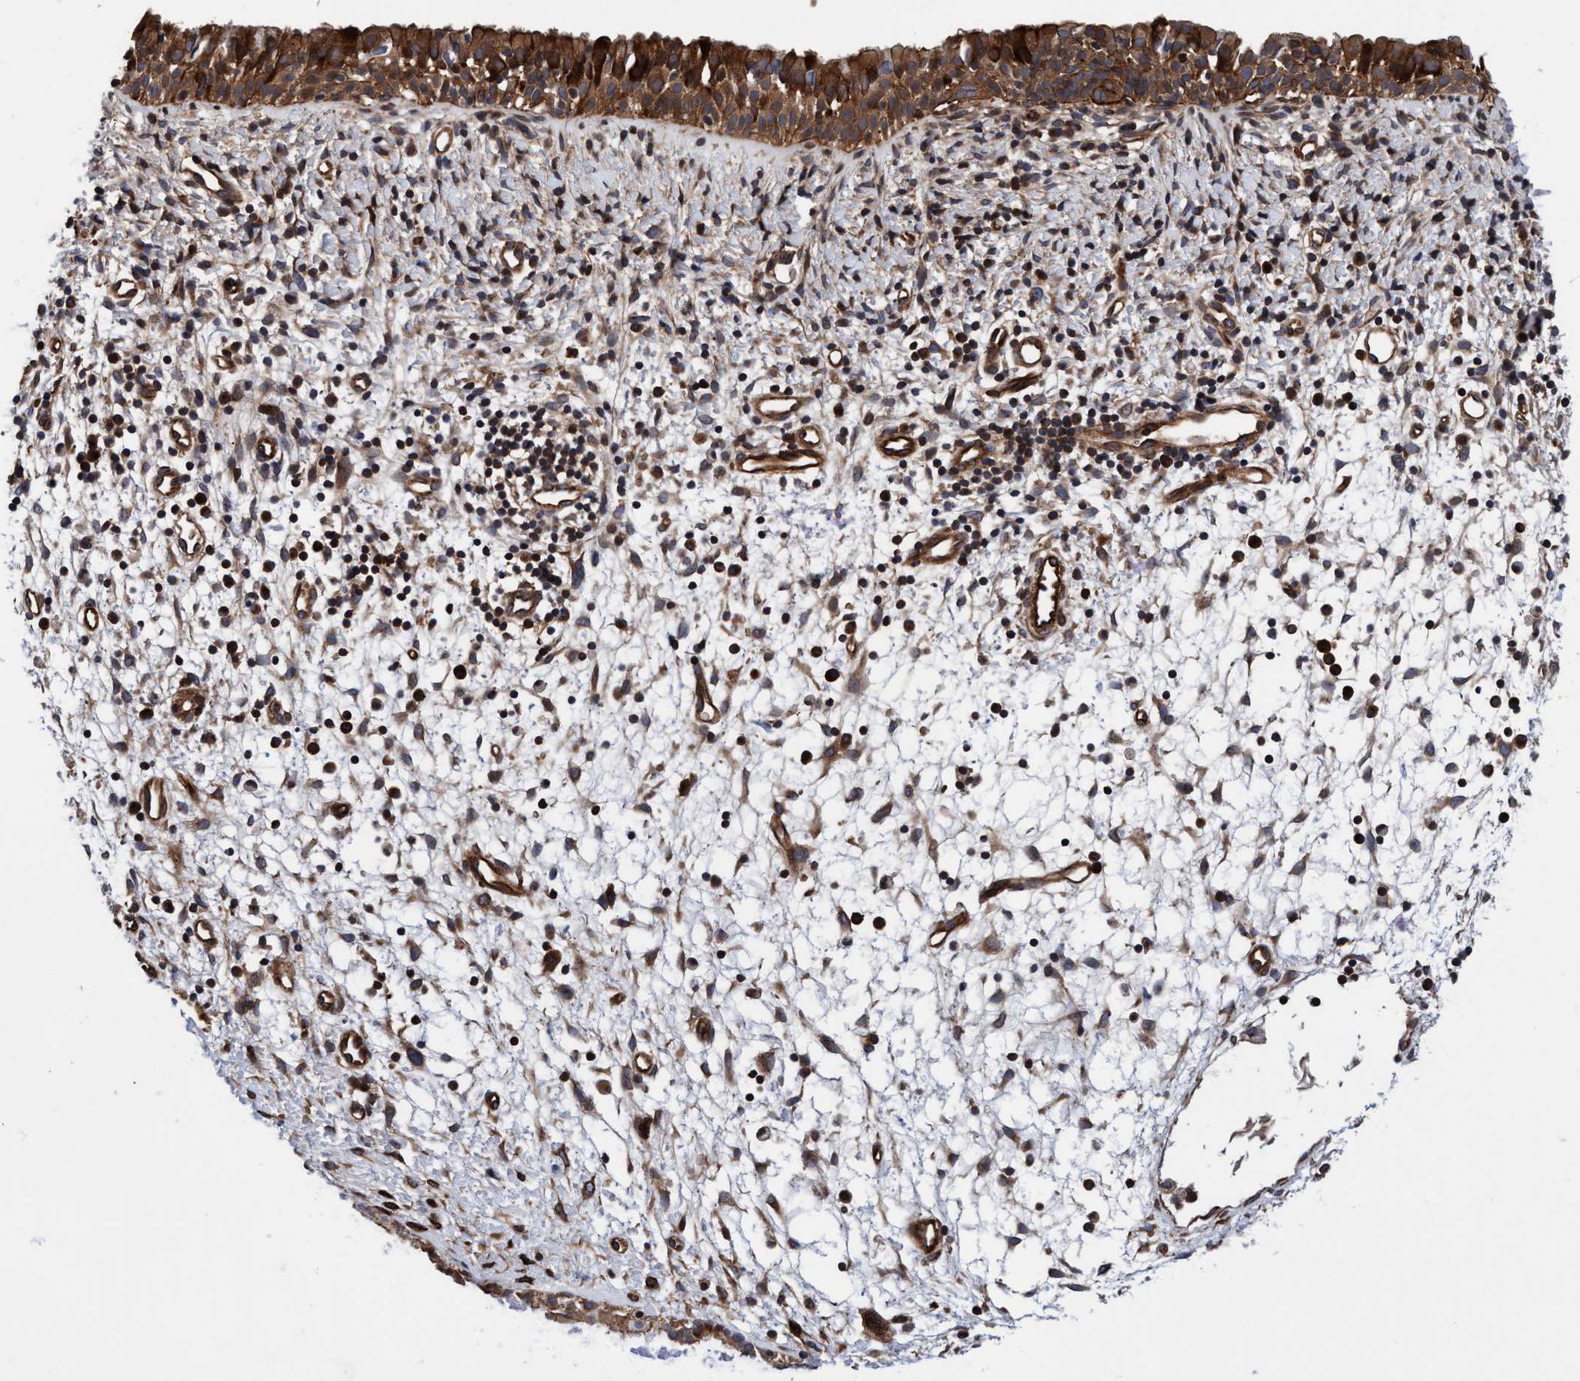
{"staining": {"intensity": "strong", "quantity": ">75%", "location": "cytoplasmic/membranous"}, "tissue": "nasopharynx", "cell_type": "Respiratory epithelial cells", "image_type": "normal", "snomed": [{"axis": "morphology", "description": "Normal tissue, NOS"}, {"axis": "topography", "description": "Nasopharynx"}], "caption": "A brown stain highlights strong cytoplasmic/membranous expression of a protein in respiratory epithelial cells of benign nasopharynx.", "gene": "MCM3AP", "patient": {"sex": "male", "age": 22}}